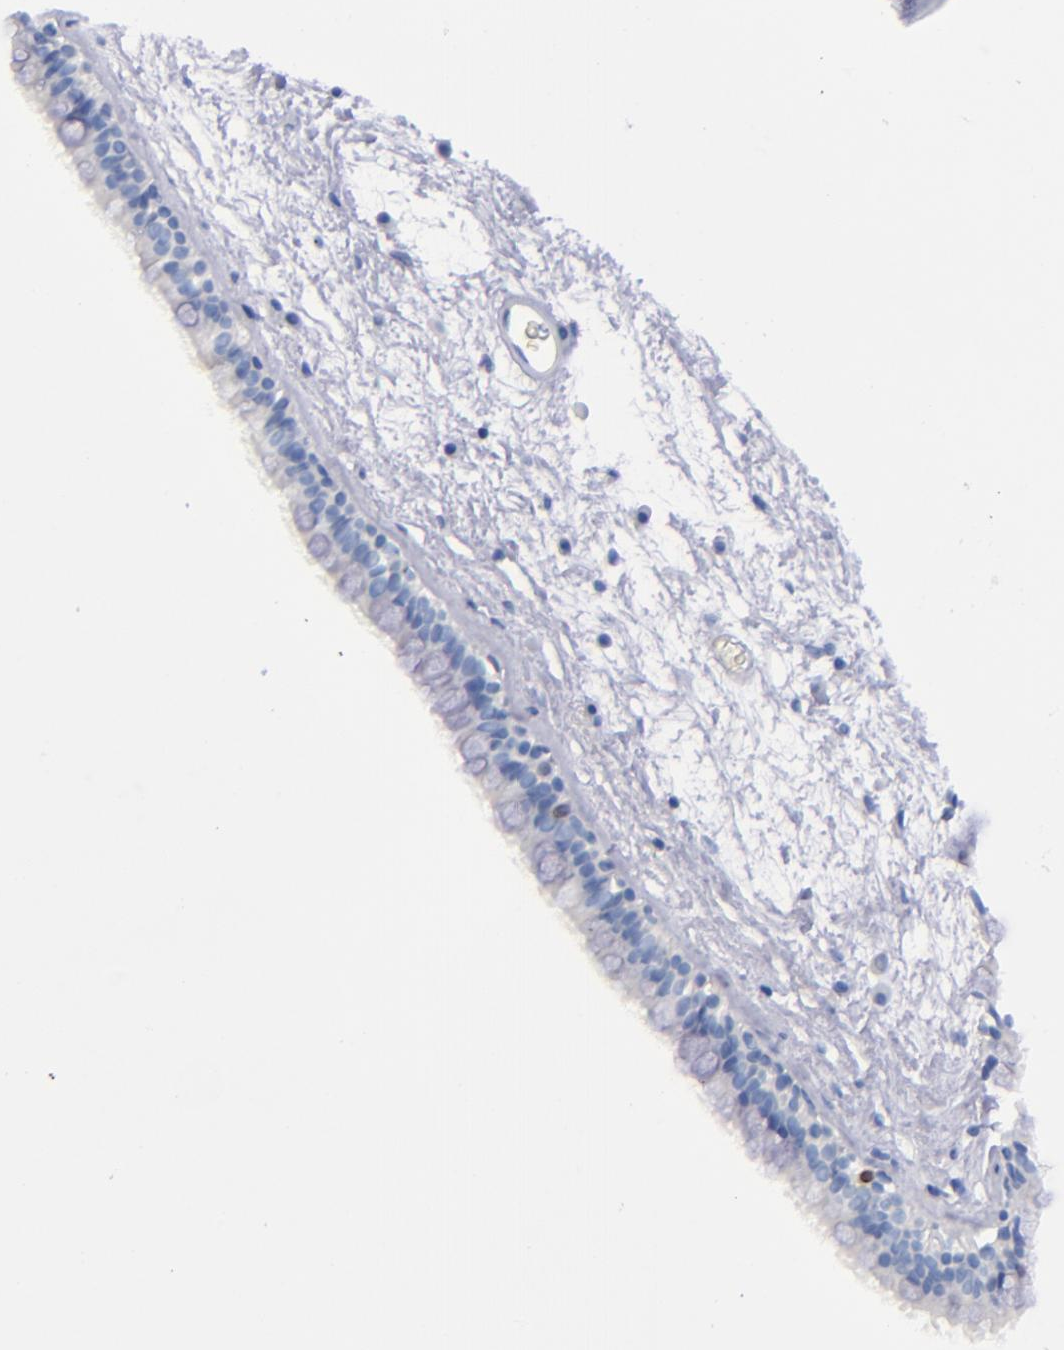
{"staining": {"intensity": "negative", "quantity": "none", "location": "none"}, "tissue": "nasopharynx", "cell_type": "Respiratory epithelial cells", "image_type": "normal", "snomed": [{"axis": "morphology", "description": "Normal tissue, NOS"}, {"axis": "morphology", "description": "Inflammation, NOS"}, {"axis": "topography", "description": "Nasopharynx"}], "caption": "Immunohistochemical staining of normal nasopharynx shows no significant staining in respiratory epithelial cells.", "gene": "MCM7", "patient": {"sex": "male", "age": 48}}